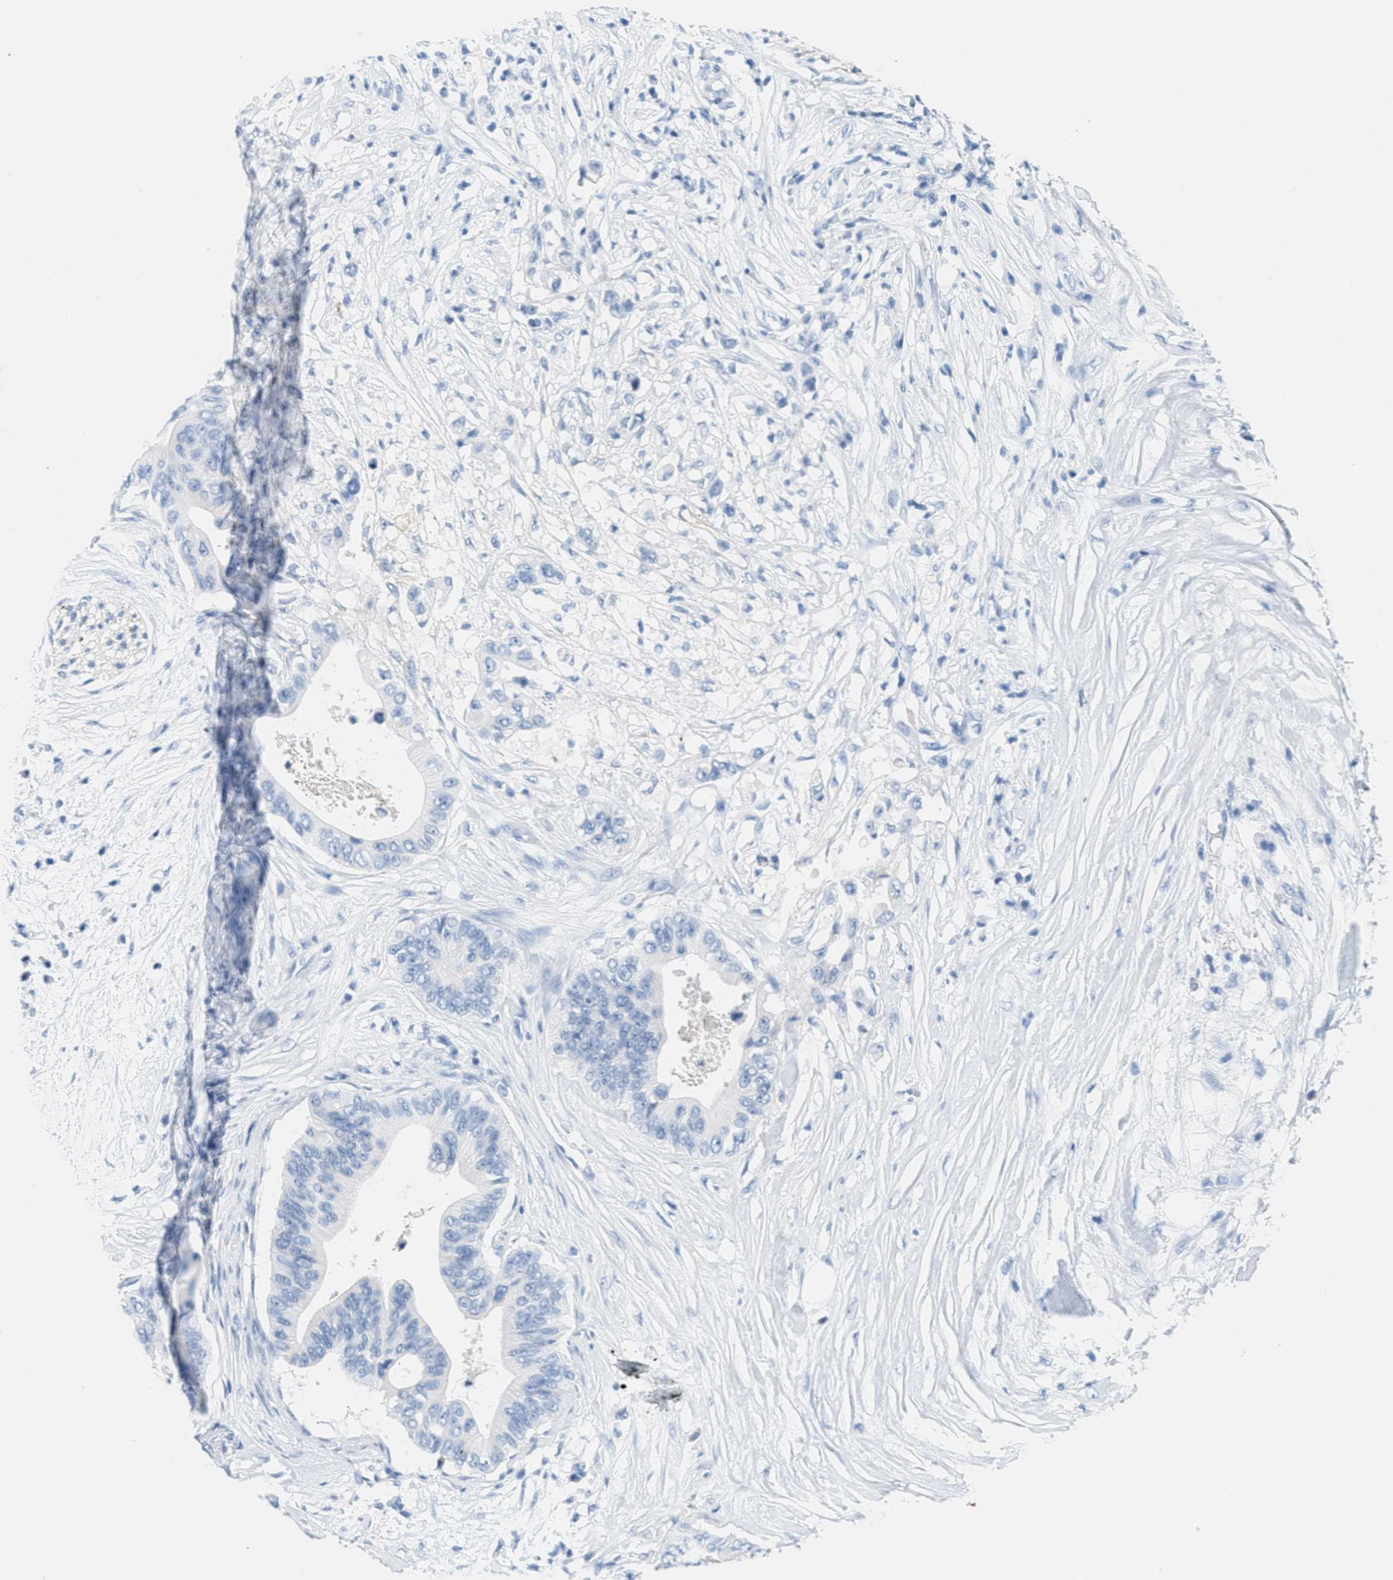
{"staining": {"intensity": "negative", "quantity": "none", "location": "none"}, "tissue": "pancreatic cancer", "cell_type": "Tumor cells", "image_type": "cancer", "snomed": [{"axis": "morphology", "description": "Adenocarcinoma, NOS"}, {"axis": "topography", "description": "Pancreas"}], "caption": "High magnification brightfield microscopy of pancreatic adenocarcinoma stained with DAB (3,3'-diaminobenzidine) (brown) and counterstained with hematoxylin (blue): tumor cells show no significant expression. Brightfield microscopy of immunohistochemistry (IHC) stained with DAB (3,3'-diaminobenzidine) (brown) and hematoxylin (blue), captured at high magnification.", "gene": "GPM6A", "patient": {"sex": "male", "age": 77}}